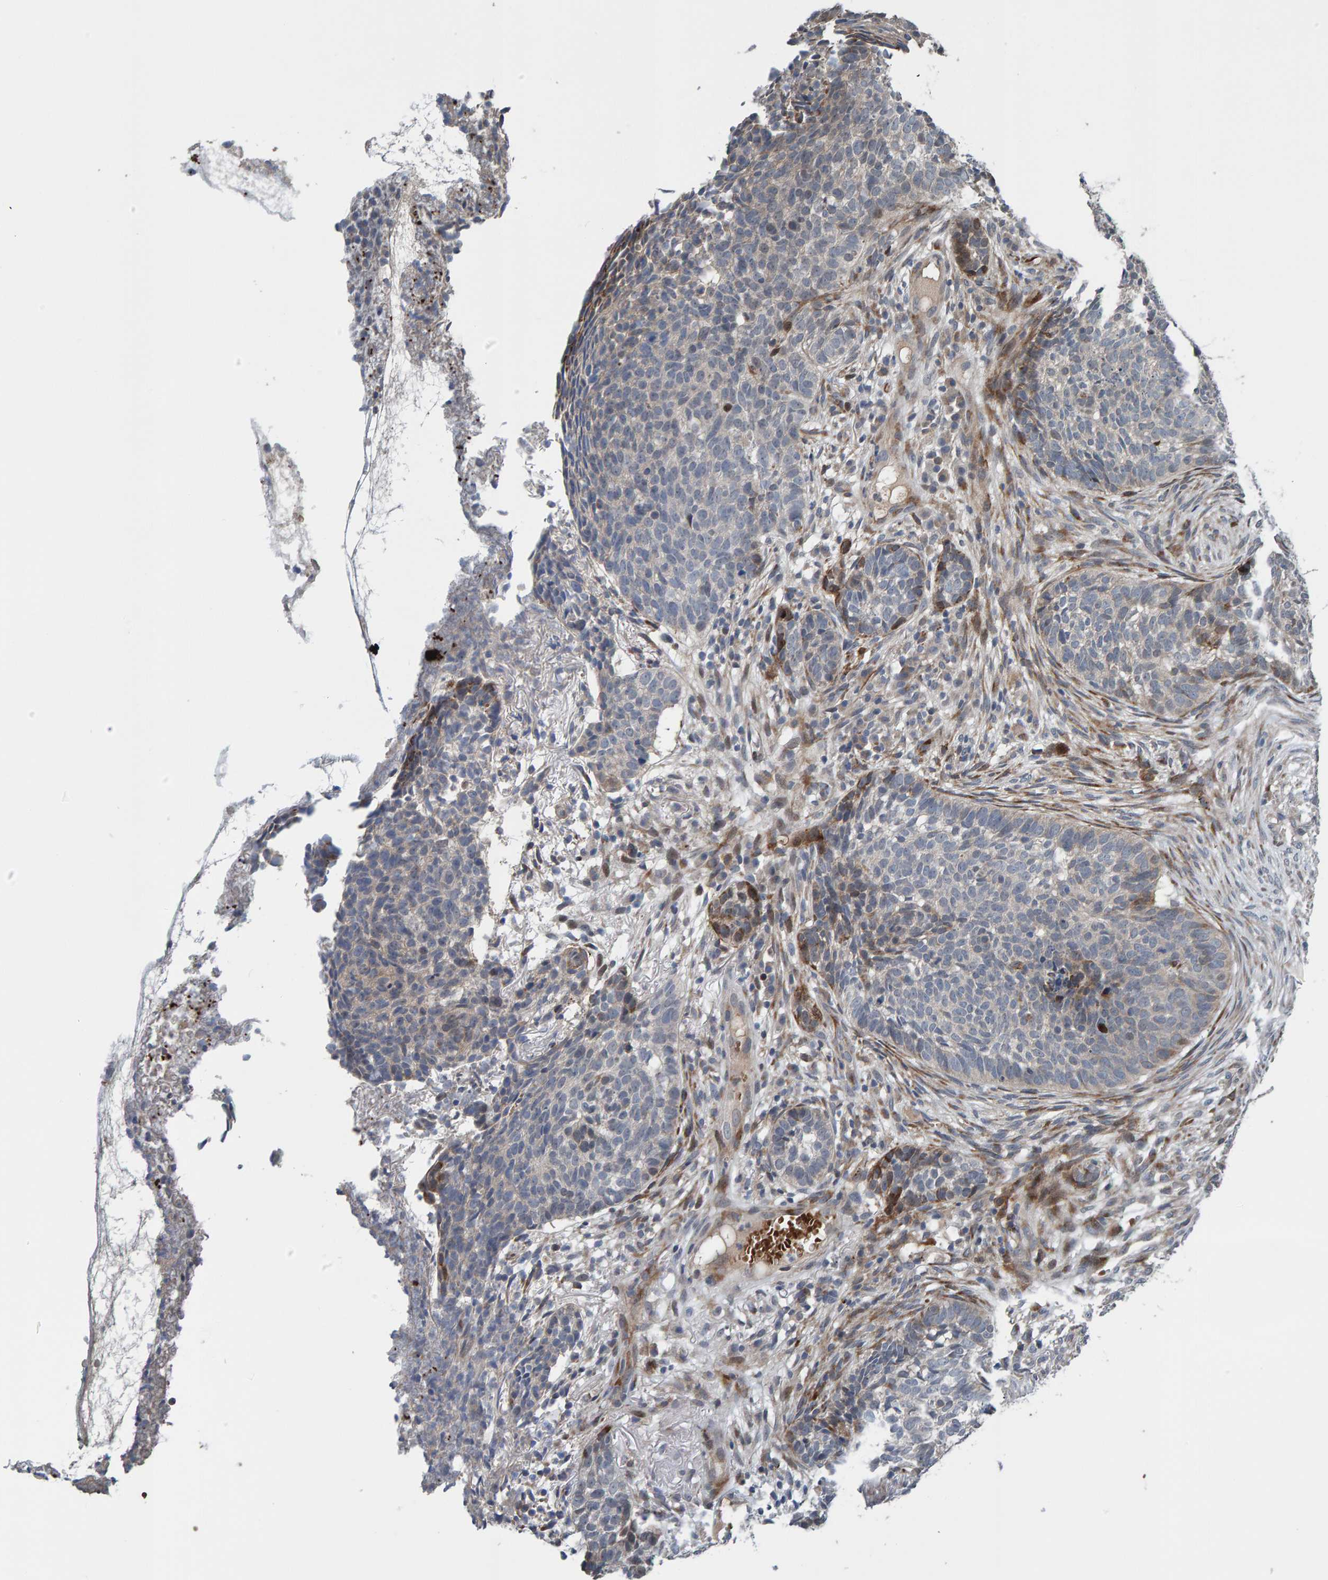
{"staining": {"intensity": "negative", "quantity": "none", "location": "none"}, "tissue": "skin cancer", "cell_type": "Tumor cells", "image_type": "cancer", "snomed": [{"axis": "morphology", "description": "Basal cell carcinoma"}, {"axis": "topography", "description": "Skin"}], "caption": "Micrograph shows no protein expression in tumor cells of basal cell carcinoma (skin) tissue. (Immunohistochemistry, brightfield microscopy, high magnification).", "gene": "MFSD6L", "patient": {"sex": "male", "age": 85}}